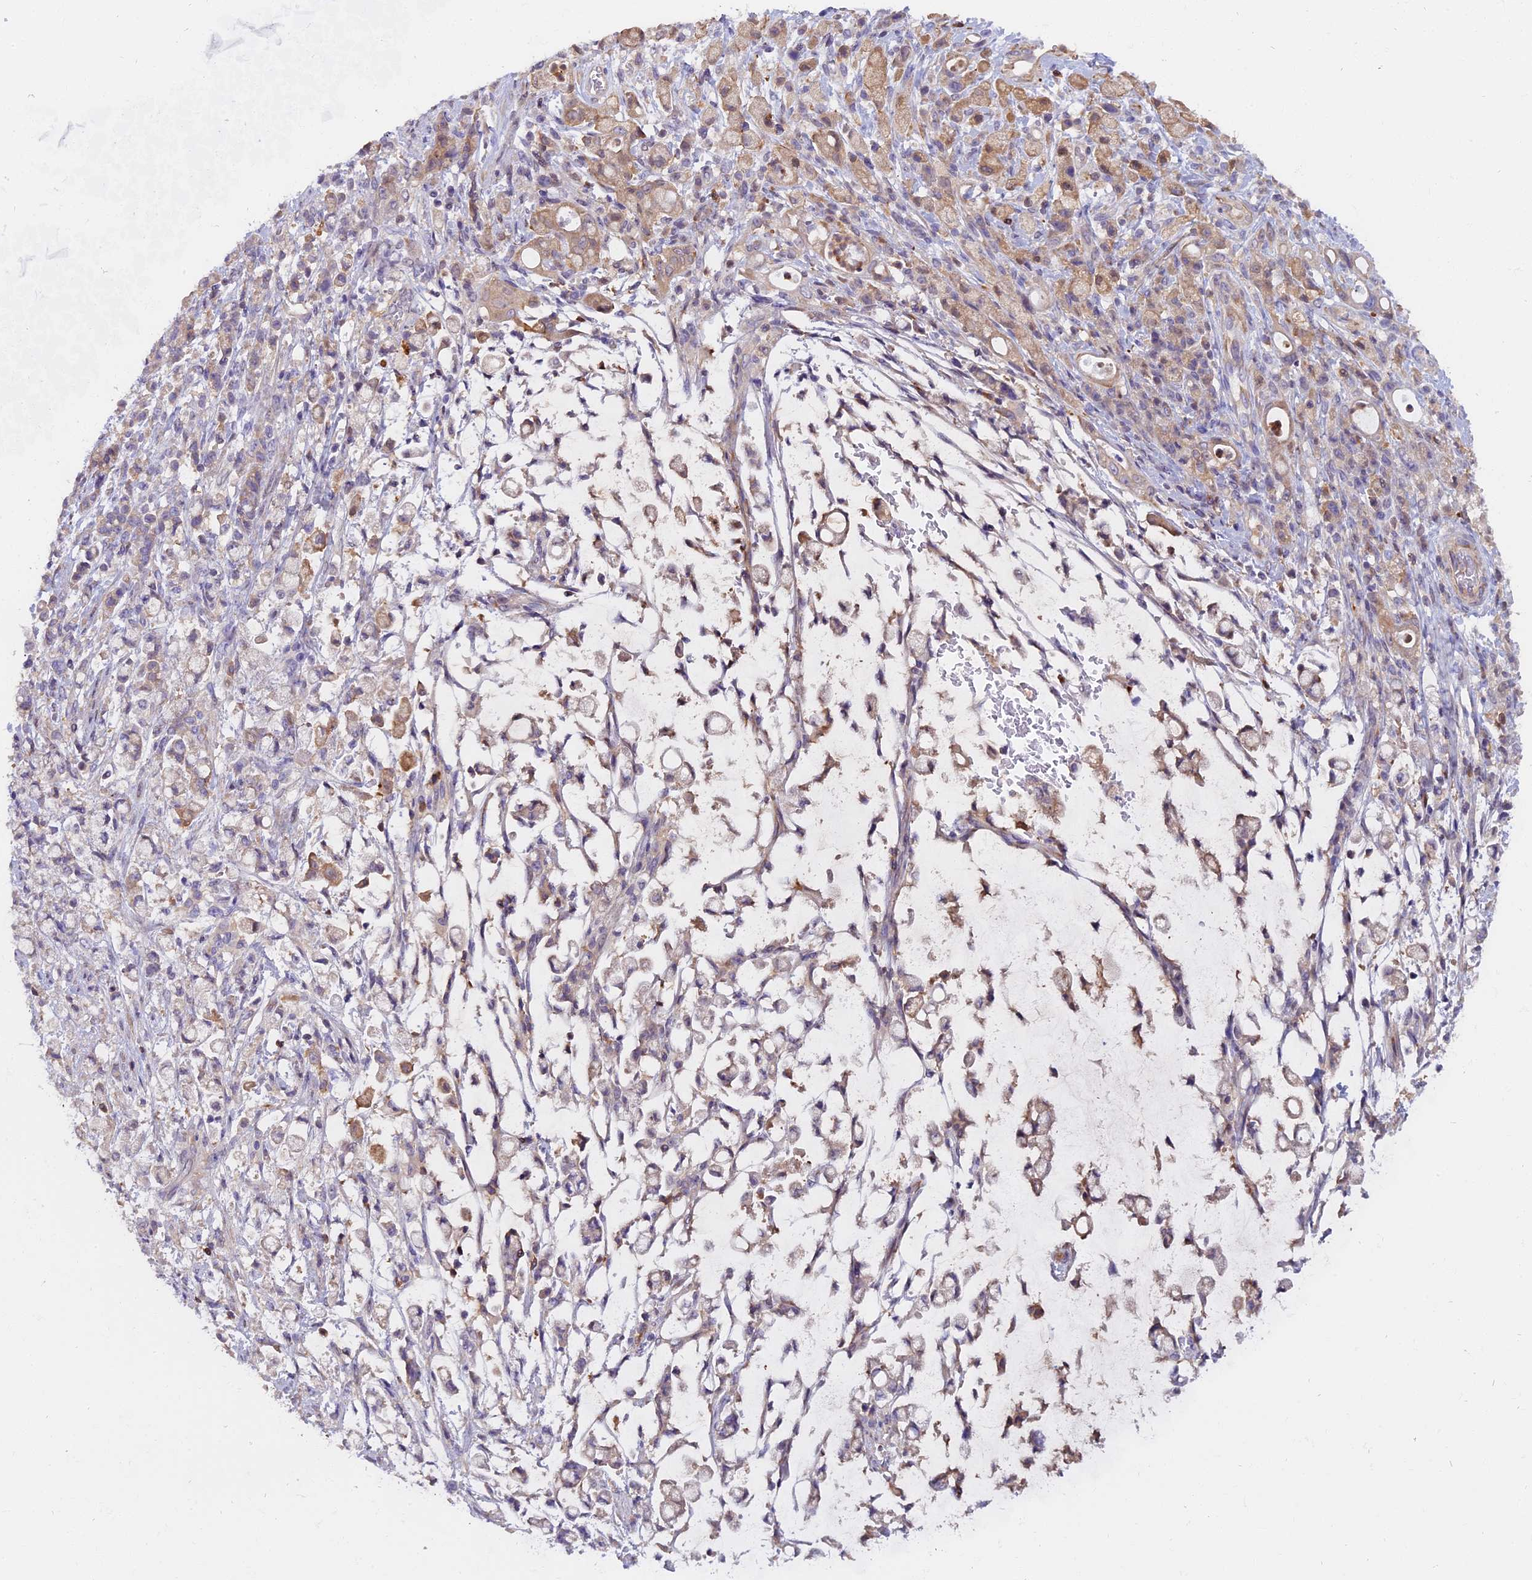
{"staining": {"intensity": "weak", "quantity": "<25%", "location": "cytoplasmic/membranous"}, "tissue": "stomach cancer", "cell_type": "Tumor cells", "image_type": "cancer", "snomed": [{"axis": "morphology", "description": "Adenocarcinoma, NOS"}, {"axis": "topography", "description": "Stomach"}], "caption": "The image shows no significant staining in tumor cells of adenocarcinoma (stomach).", "gene": "FAM118B", "patient": {"sex": "female", "age": 60}}